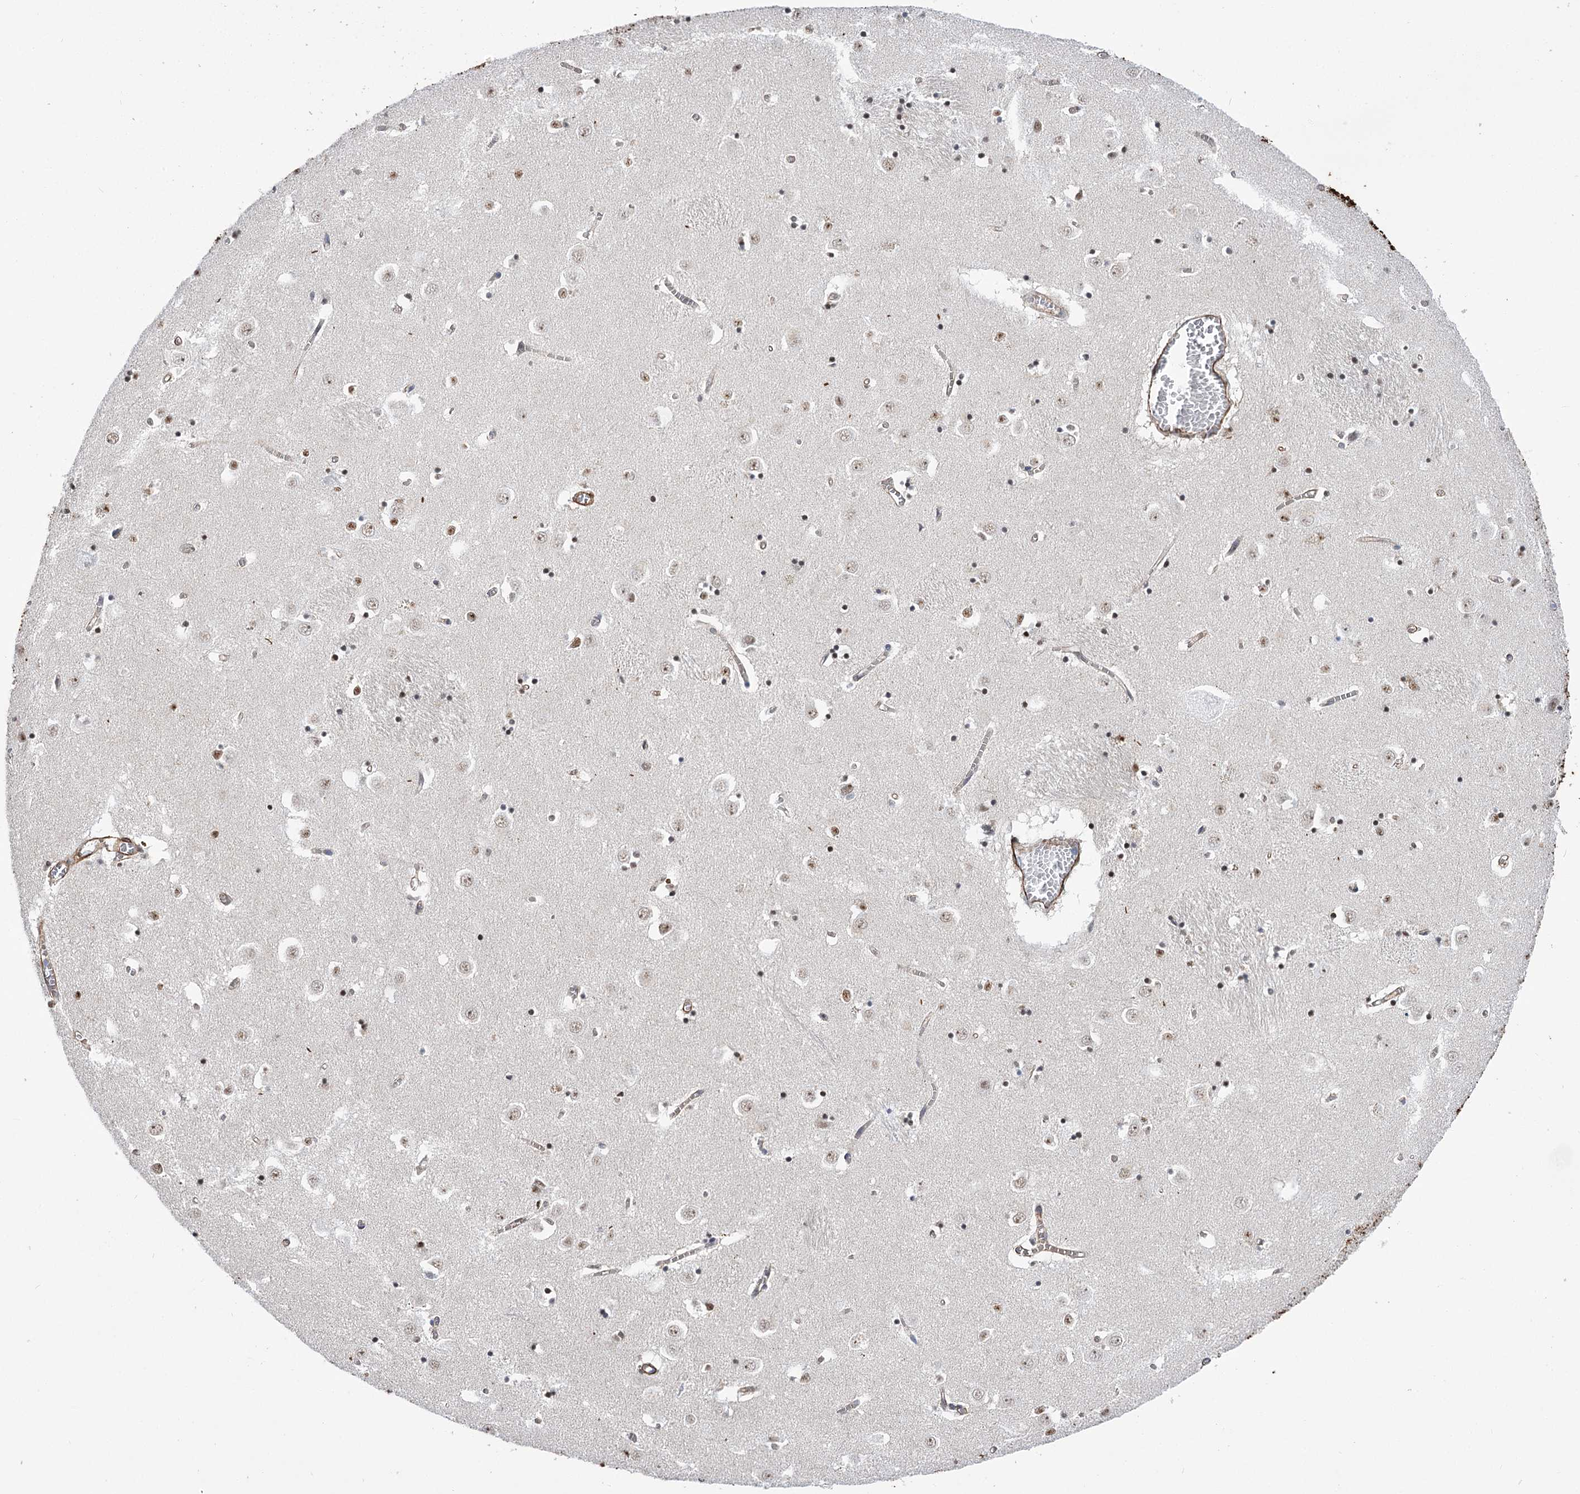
{"staining": {"intensity": "moderate", "quantity": "25%-75%", "location": "nuclear"}, "tissue": "caudate", "cell_type": "Glial cells", "image_type": "normal", "snomed": [{"axis": "morphology", "description": "Normal tissue, NOS"}, {"axis": "topography", "description": "Lateral ventricle wall"}], "caption": "DAB immunohistochemical staining of normal caudate demonstrates moderate nuclear protein staining in approximately 25%-75% of glial cells. Nuclei are stained in blue.", "gene": "WASHC3", "patient": {"sex": "male", "age": 70}}